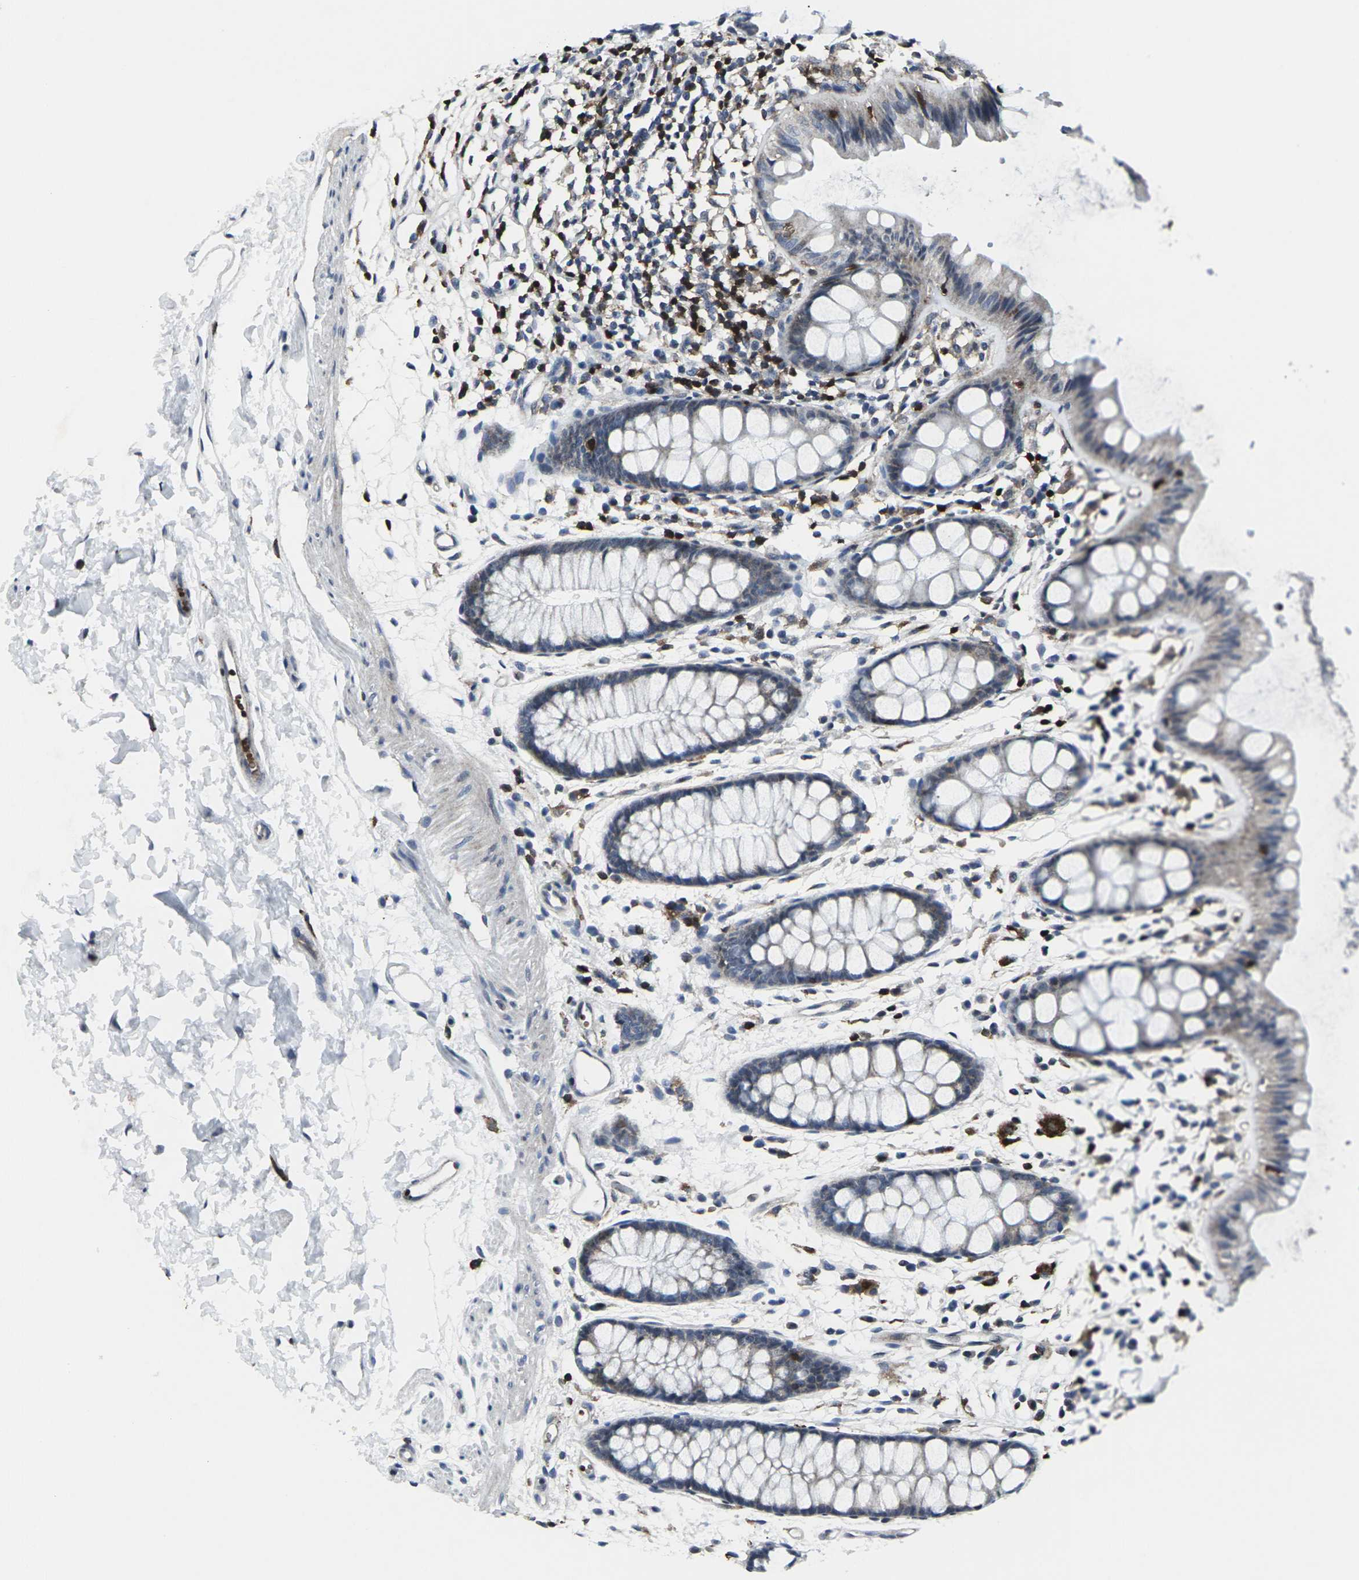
{"staining": {"intensity": "weak", "quantity": ">75%", "location": "cytoplasmic/membranous"}, "tissue": "rectum", "cell_type": "Glandular cells", "image_type": "normal", "snomed": [{"axis": "morphology", "description": "Normal tissue, NOS"}, {"axis": "topography", "description": "Rectum"}], "caption": "IHC (DAB (3,3'-diaminobenzidine)) staining of benign human rectum displays weak cytoplasmic/membranous protein expression in about >75% of glandular cells. The staining is performed using DAB brown chromogen to label protein expression. The nuclei are counter-stained blue using hematoxylin.", "gene": "STAT4", "patient": {"sex": "female", "age": 66}}